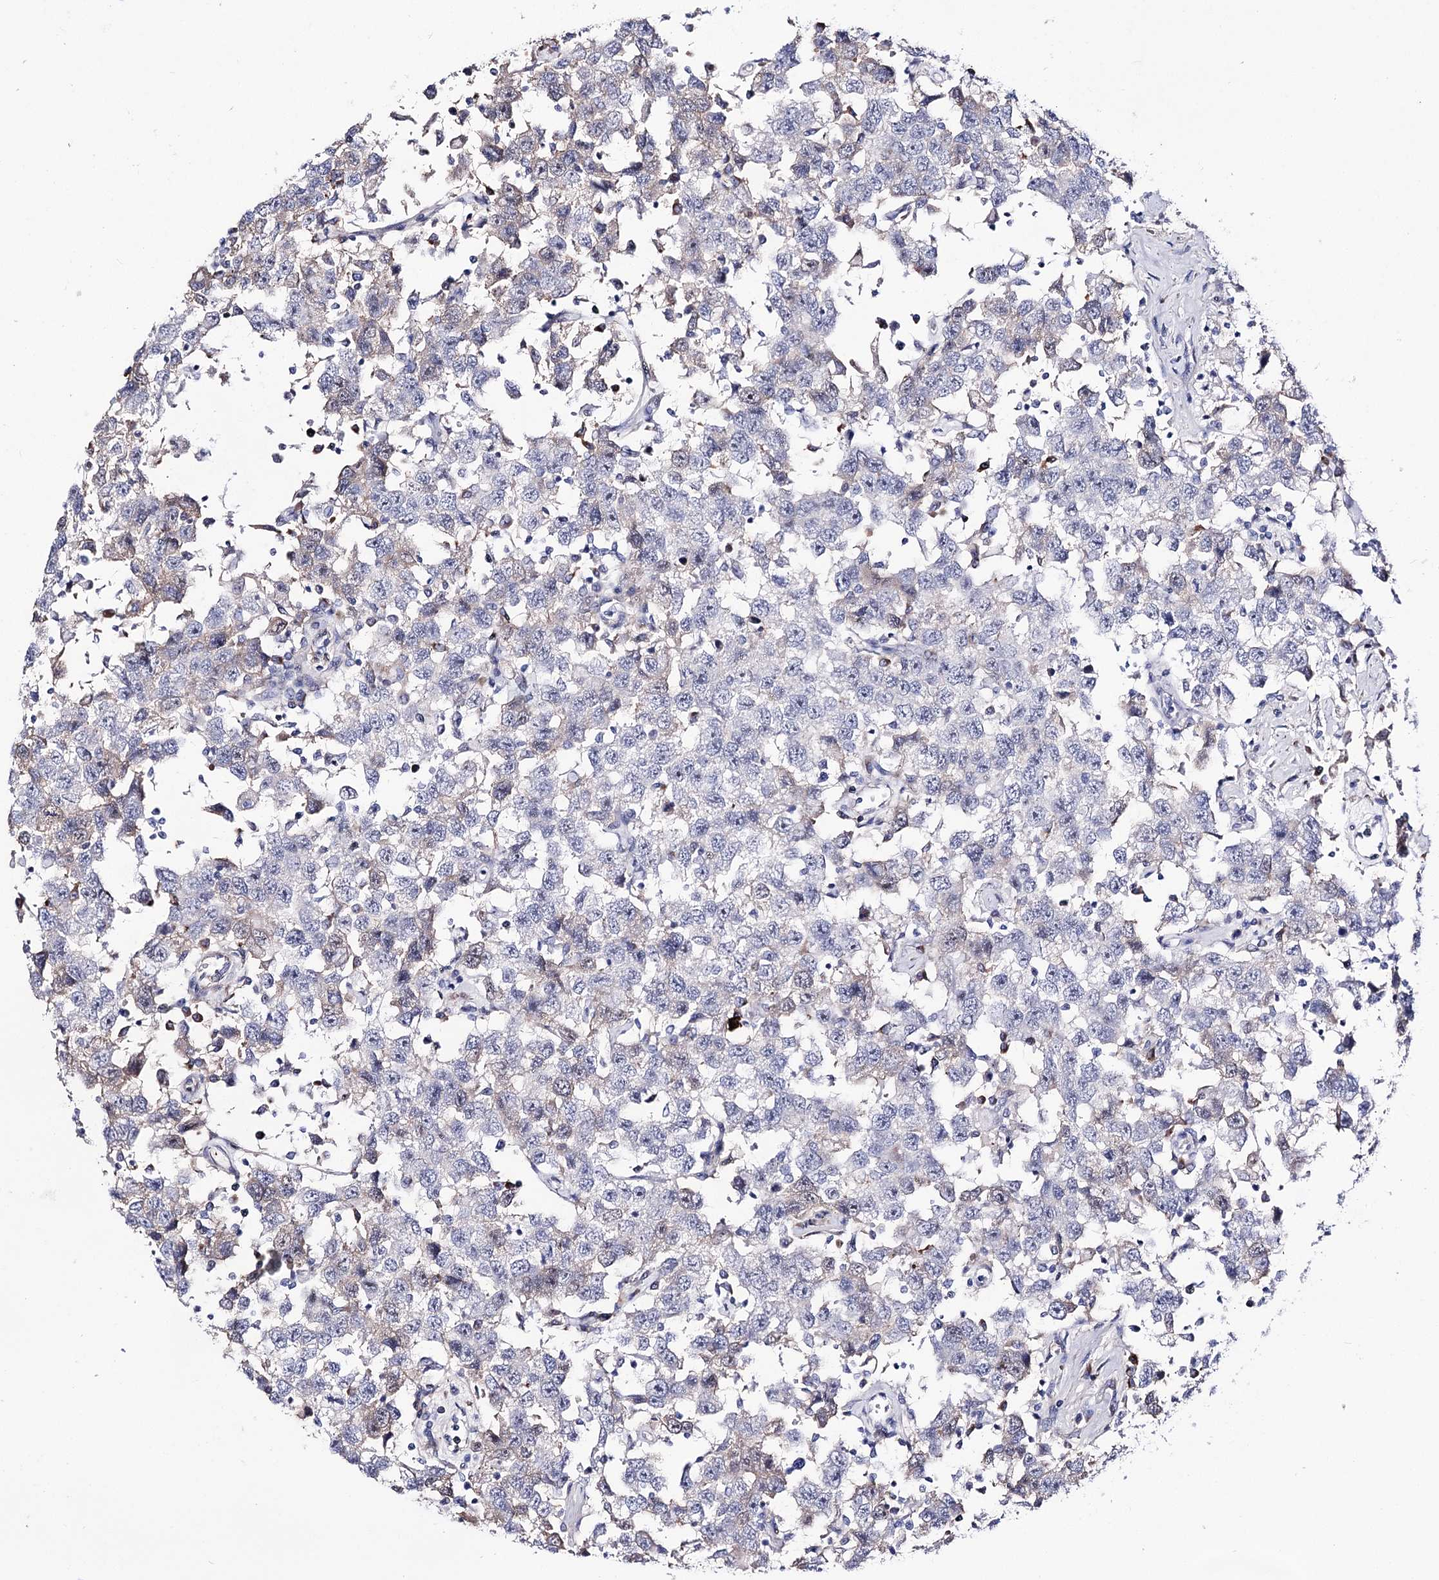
{"staining": {"intensity": "negative", "quantity": "none", "location": "none"}, "tissue": "testis cancer", "cell_type": "Tumor cells", "image_type": "cancer", "snomed": [{"axis": "morphology", "description": "Seminoma, NOS"}, {"axis": "topography", "description": "Testis"}], "caption": "Immunohistochemistry micrograph of neoplastic tissue: seminoma (testis) stained with DAB reveals no significant protein positivity in tumor cells.", "gene": "PCGF5", "patient": {"sex": "male", "age": 41}}